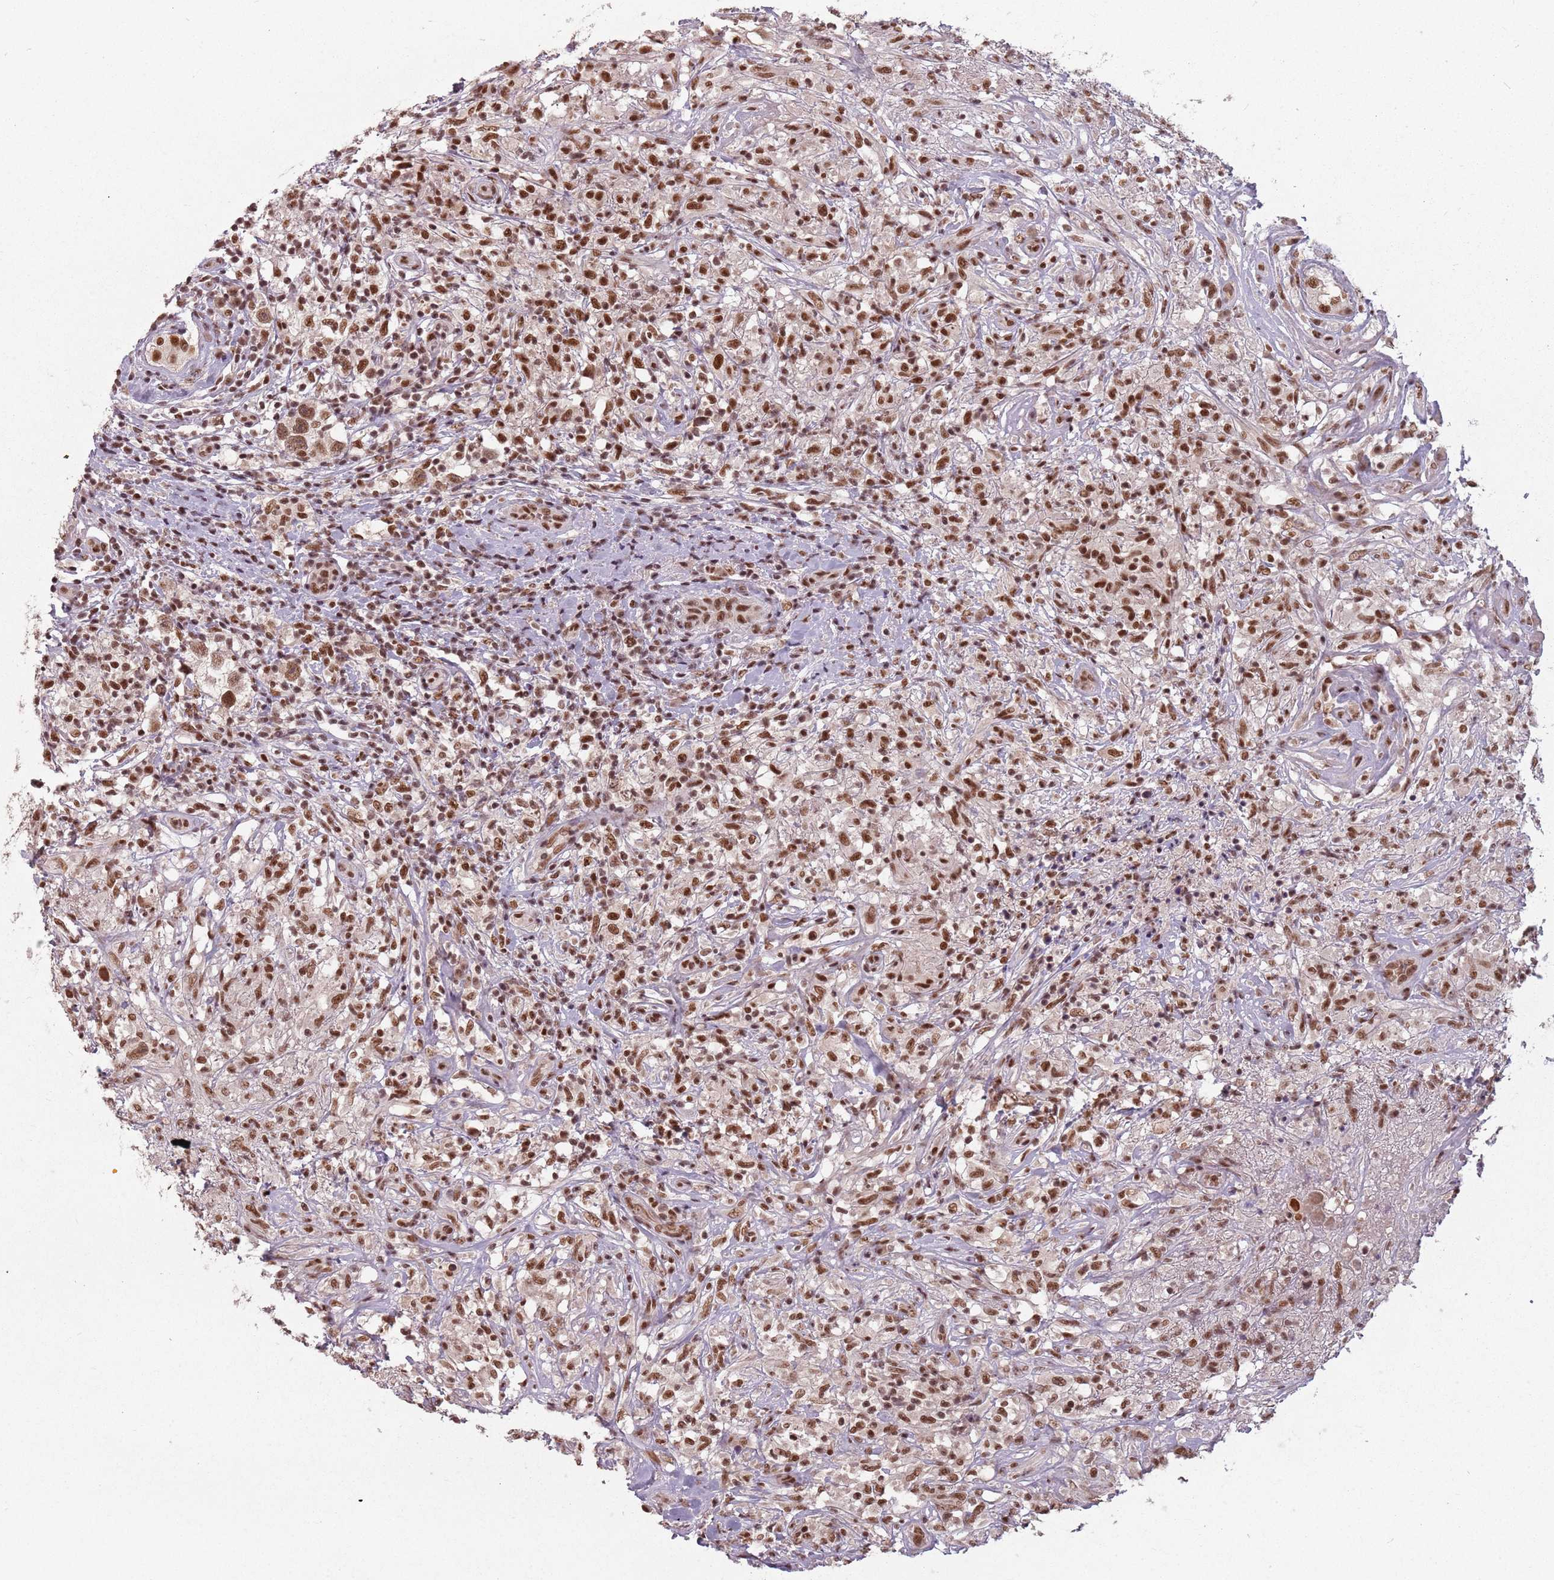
{"staining": {"intensity": "moderate", "quantity": ">75%", "location": "nuclear"}, "tissue": "testis cancer", "cell_type": "Tumor cells", "image_type": "cancer", "snomed": [{"axis": "morphology", "description": "Seminoma, NOS"}, {"axis": "topography", "description": "Testis"}], "caption": "About >75% of tumor cells in human testis cancer demonstrate moderate nuclear protein staining as visualized by brown immunohistochemical staining.", "gene": "NCBP1", "patient": {"sex": "male", "age": 49}}